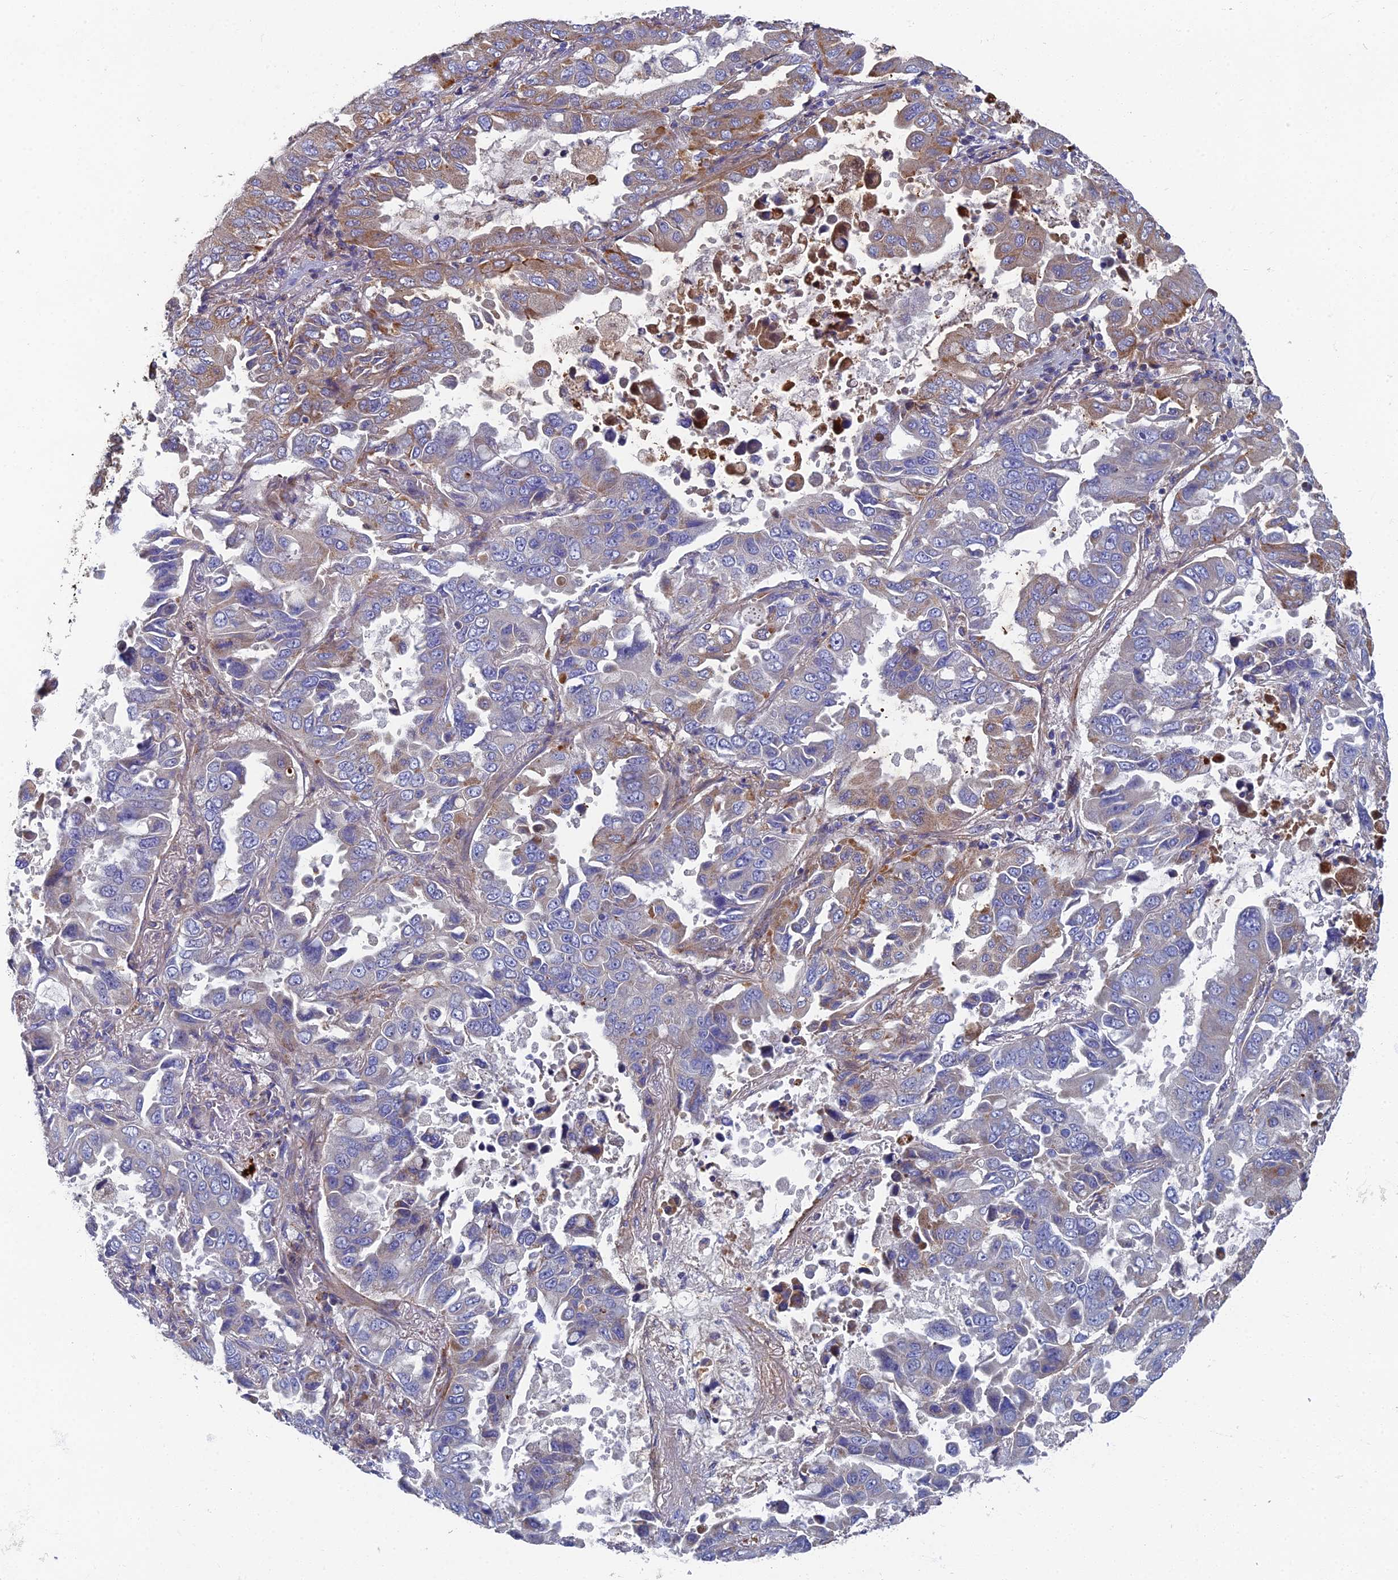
{"staining": {"intensity": "weak", "quantity": "<25%", "location": "cytoplasmic/membranous"}, "tissue": "lung cancer", "cell_type": "Tumor cells", "image_type": "cancer", "snomed": [{"axis": "morphology", "description": "Adenocarcinoma, NOS"}, {"axis": "topography", "description": "Lung"}], "caption": "Tumor cells are negative for brown protein staining in lung cancer.", "gene": "RNASEK", "patient": {"sex": "male", "age": 64}}